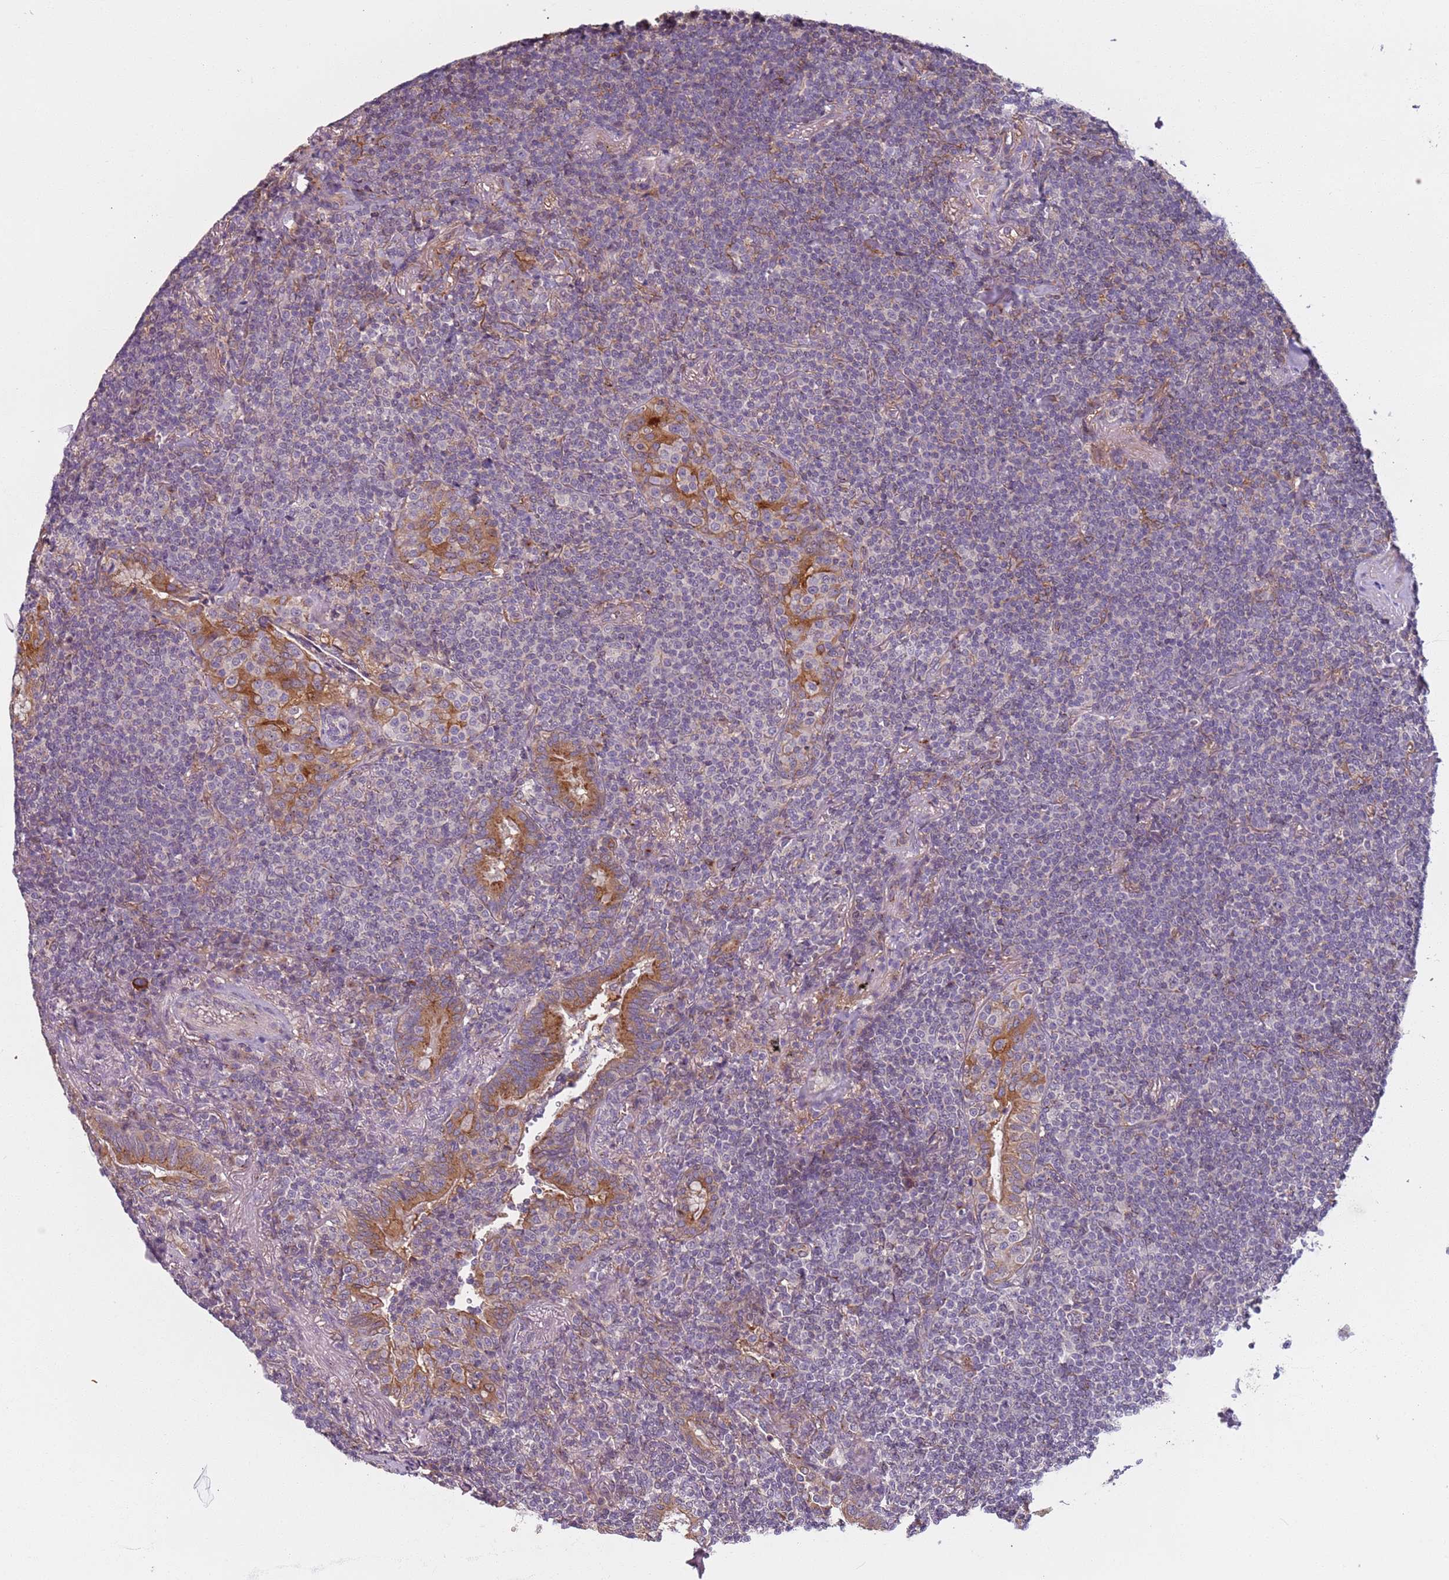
{"staining": {"intensity": "negative", "quantity": "none", "location": "none"}, "tissue": "lymphoma", "cell_type": "Tumor cells", "image_type": "cancer", "snomed": [{"axis": "morphology", "description": "Malignant lymphoma, non-Hodgkin's type, Low grade"}, {"axis": "topography", "description": "Lung"}], "caption": "Malignant lymphoma, non-Hodgkin's type (low-grade) was stained to show a protein in brown. There is no significant staining in tumor cells.", "gene": "AKTIP", "patient": {"sex": "female", "age": 71}}